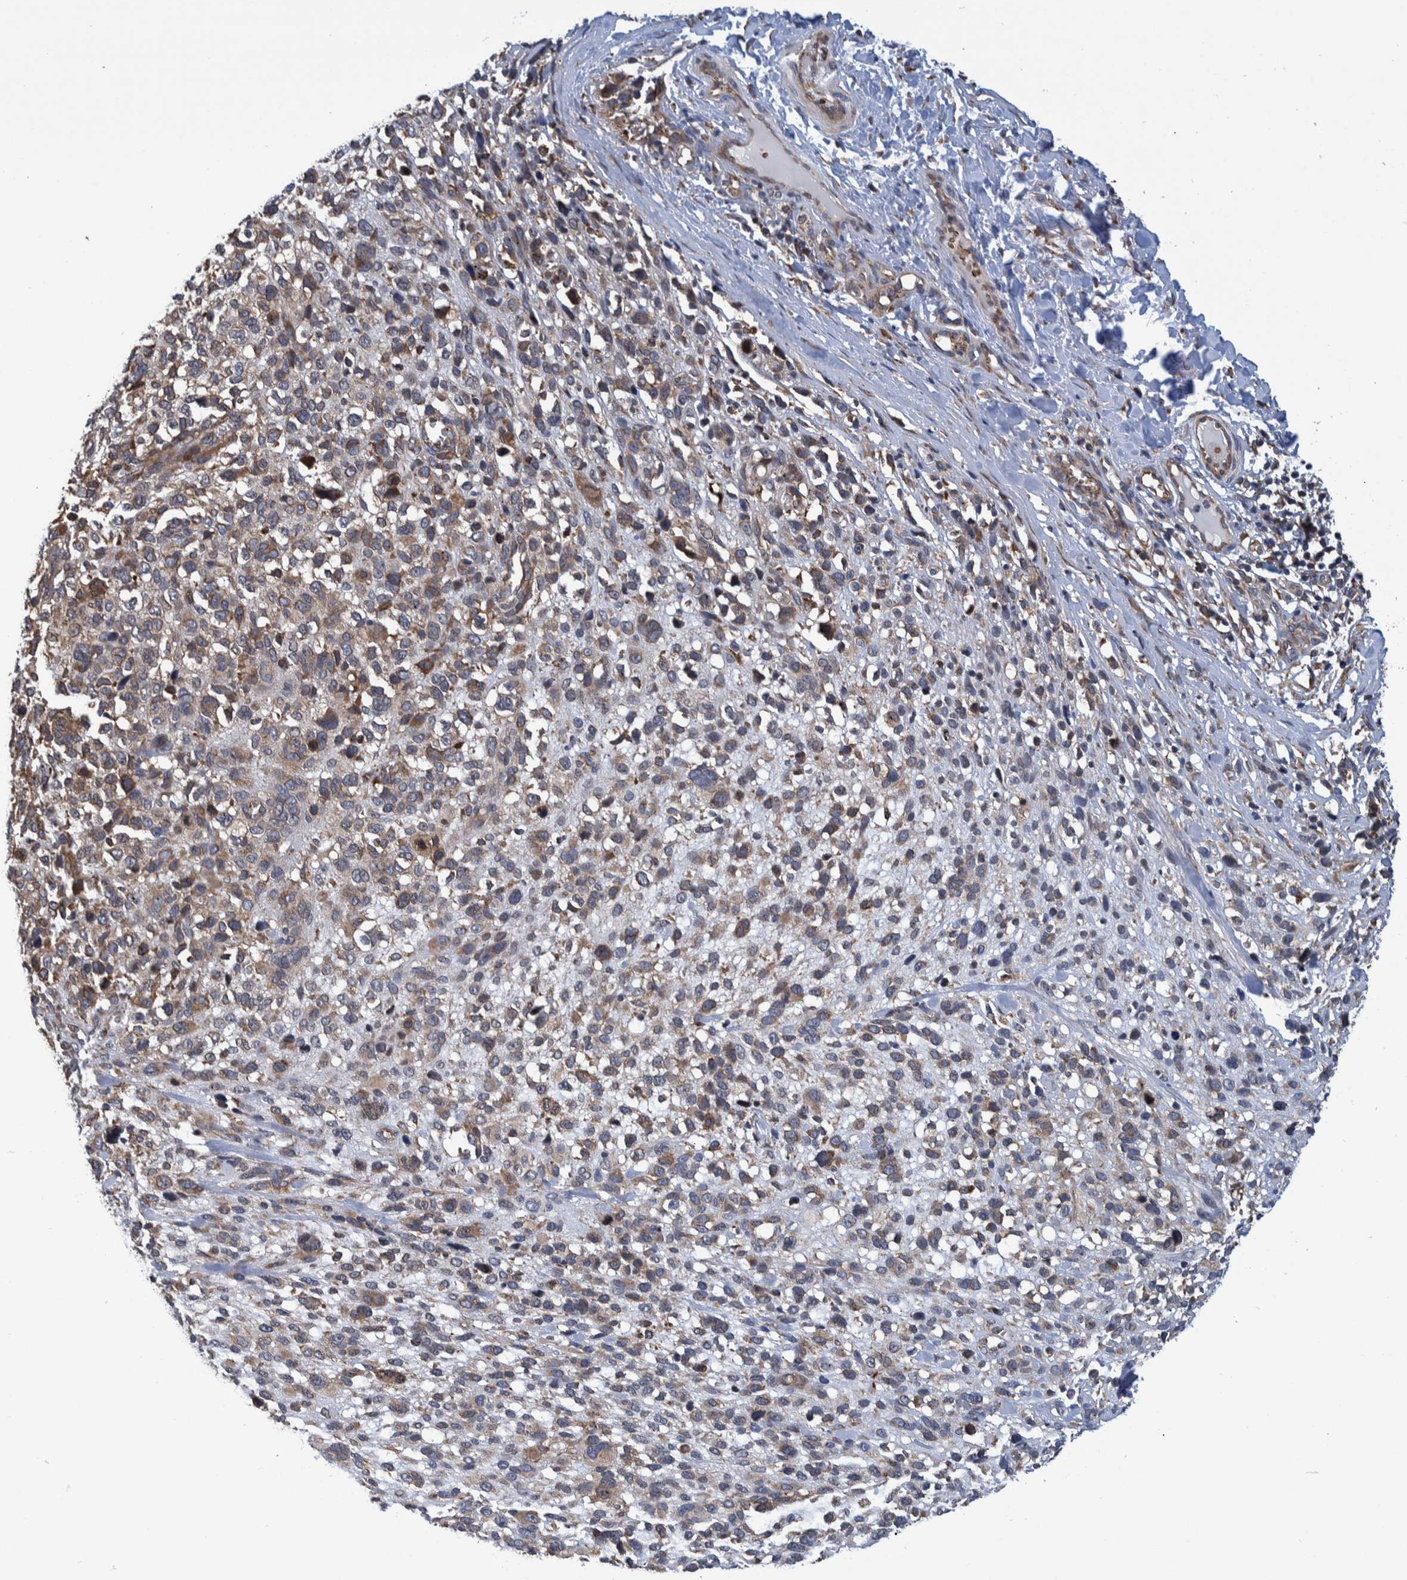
{"staining": {"intensity": "weak", "quantity": "25%-75%", "location": "cytoplasmic/membranous"}, "tissue": "melanoma", "cell_type": "Tumor cells", "image_type": "cancer", "snomed": [{"axis": "morphology", "description": "Malignant melanoma, NOS"}, {"axis": "topography", "description": "Skin"}], "caption": "A histopathology image of malignant melanoma stained for a protein shows weak cytoplasmic/membranous brown staining in tumor cells.", "gene": "SPAG5", "patient": {"sex": "female", "age": 55}}